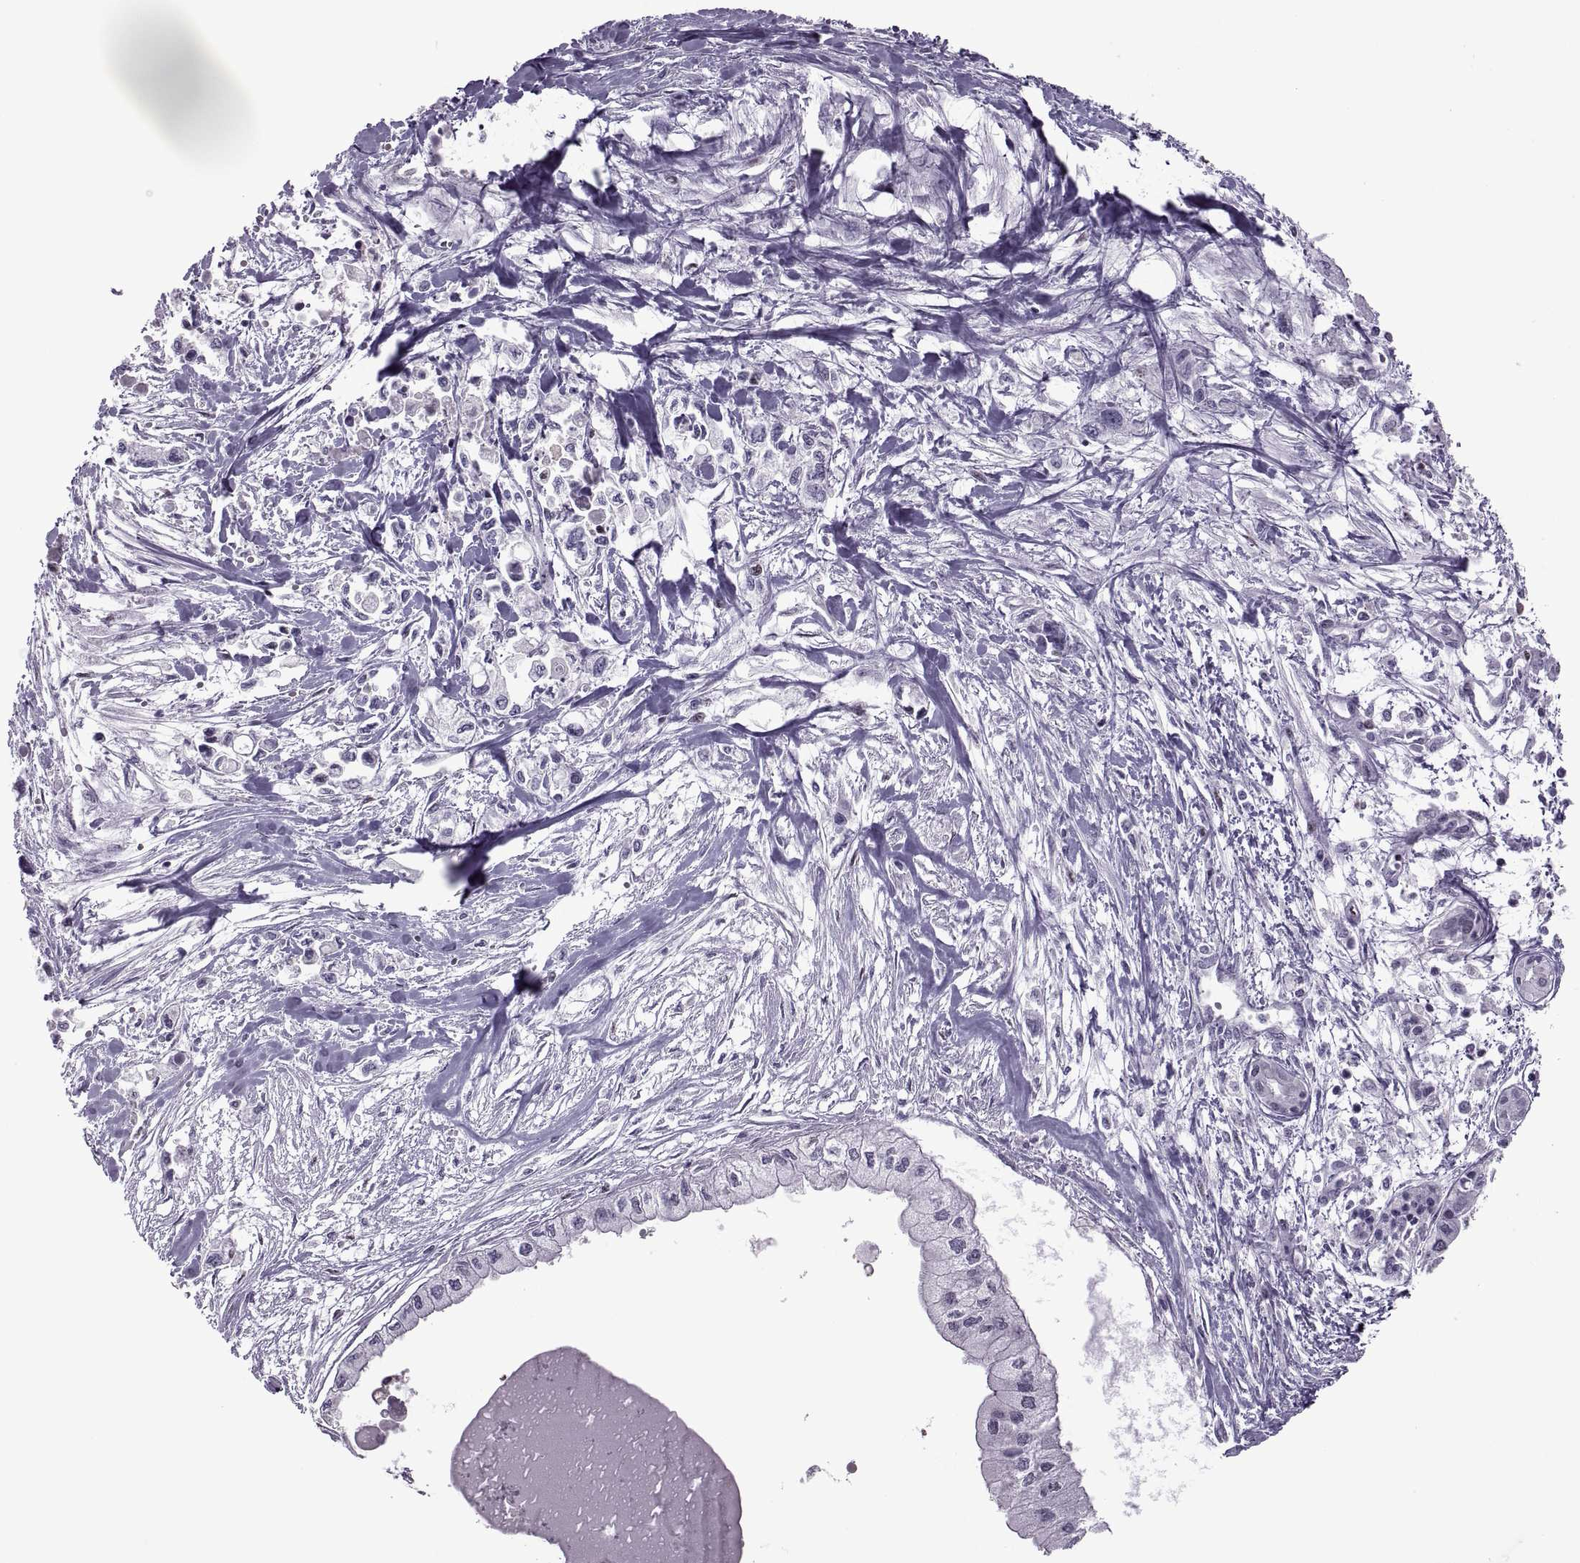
{"staining": {"intensity": "negative", "quantity": "none", "location": "none"}, "tissue": "pancreatic cancer", "cell_type": "Tumor cells", "image_type": "cancer", "snomed": [{"axis": "morphology", "description": "Adenocarcinoma, NOS"}, {"axis": "topography", "description": "Pancreas"}], "caption": "An immunohistochemistry image of pancreatic cancer (adenocarcinoma) is shown. There is no staining in tumor cells of pancreatic cancer (adenocarcinoma).", "gene": "MAGEA4", "patient": {"sex": "female", "age": 61}}